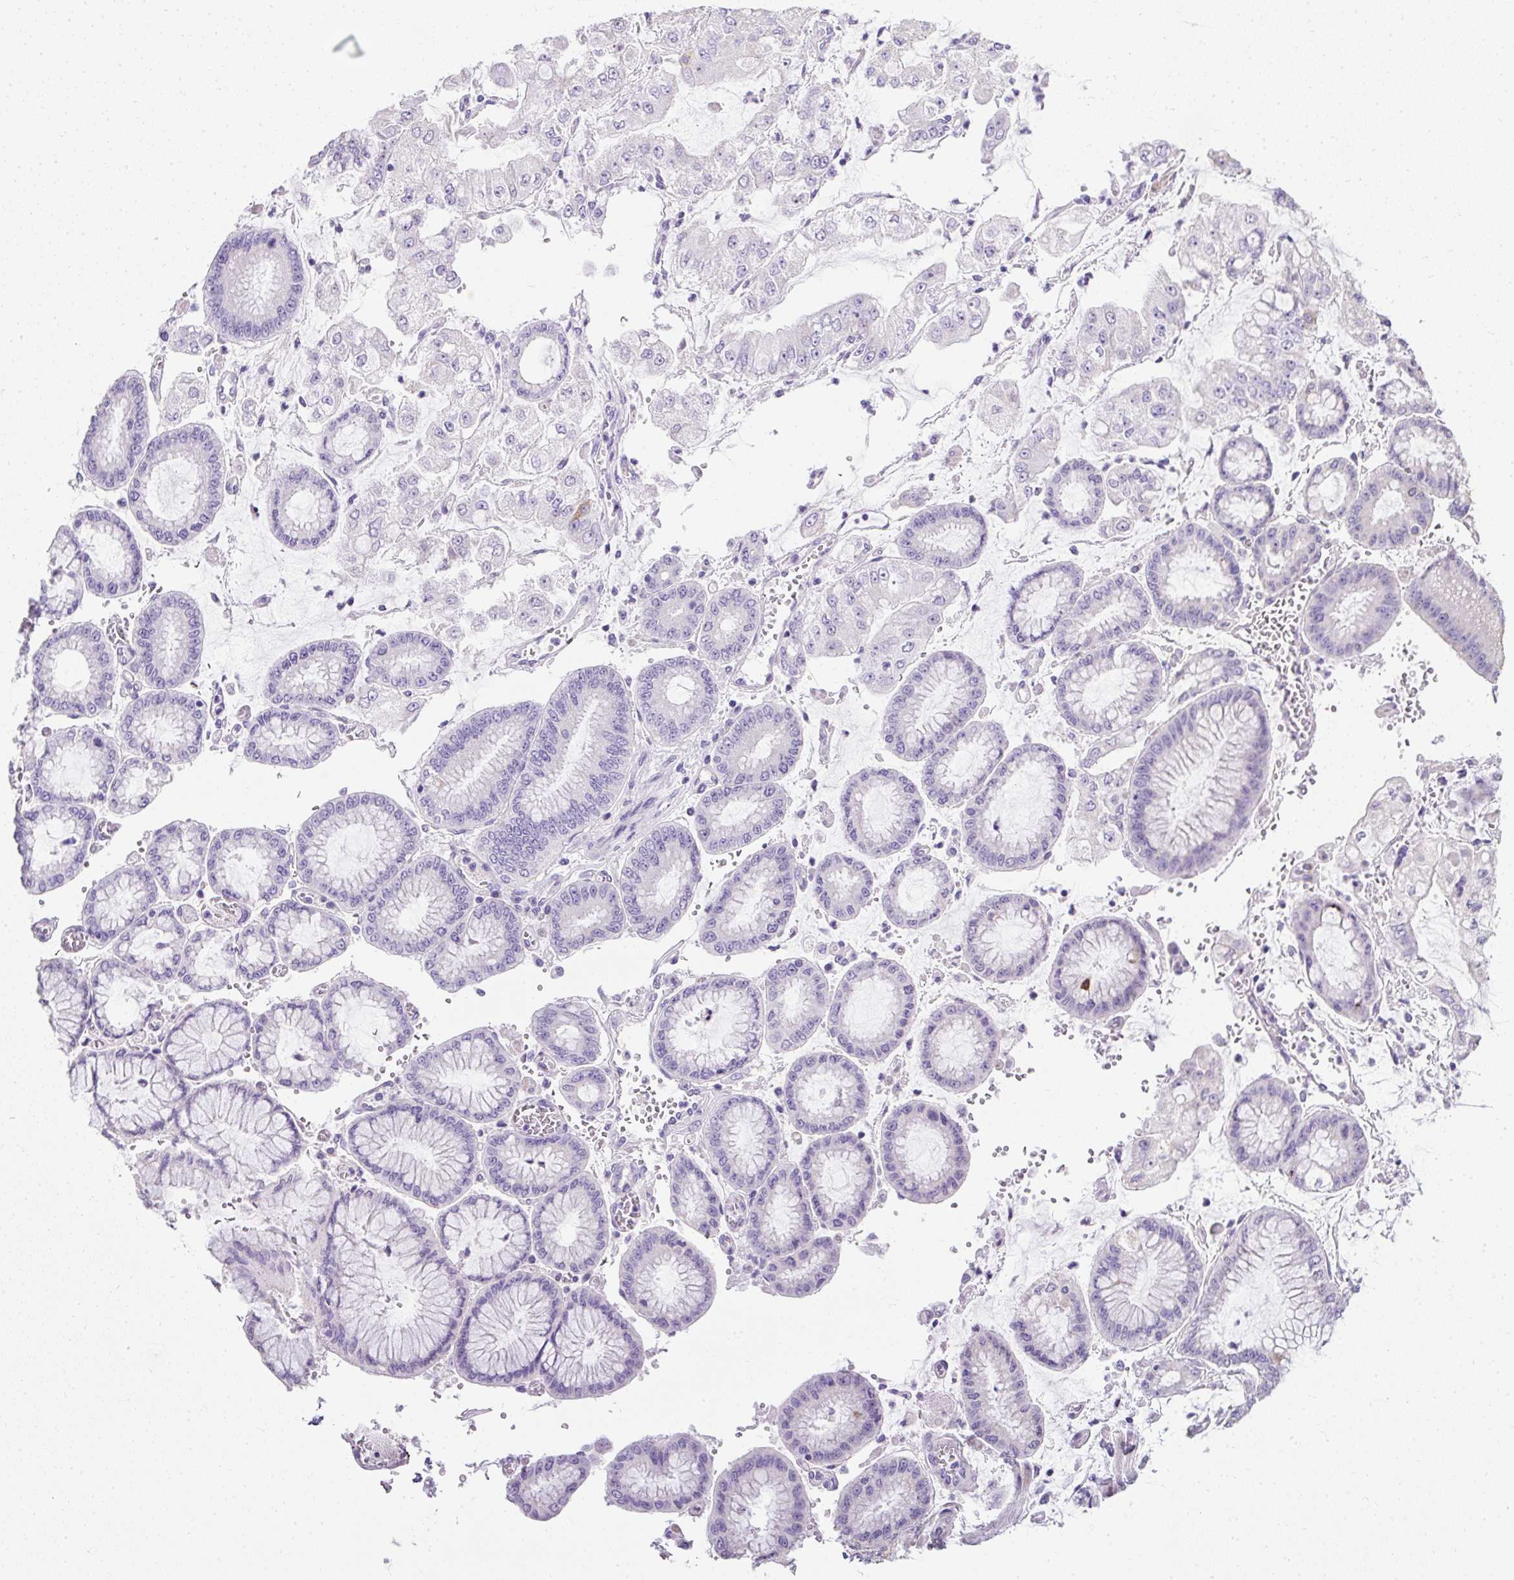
{"staining": {"intensity": "negative", "quantity": "none", "location": "none"}, "tissue": "stomach cancer", "cell_type": "Tumor cells", "image_type": "cancer", "snomed": [{"axis": "morphology", "description": "Adenocarcinoma, NOS"}, {"axis": "topography", "description": "Stomach"}], "caption": "DAB immunohistochemical staining of human stomach adenocarcinoma shows no significant positivity in tumor cells.", "gene": "C2CD4C", "patient": {"sex": "male", "age": 76}}